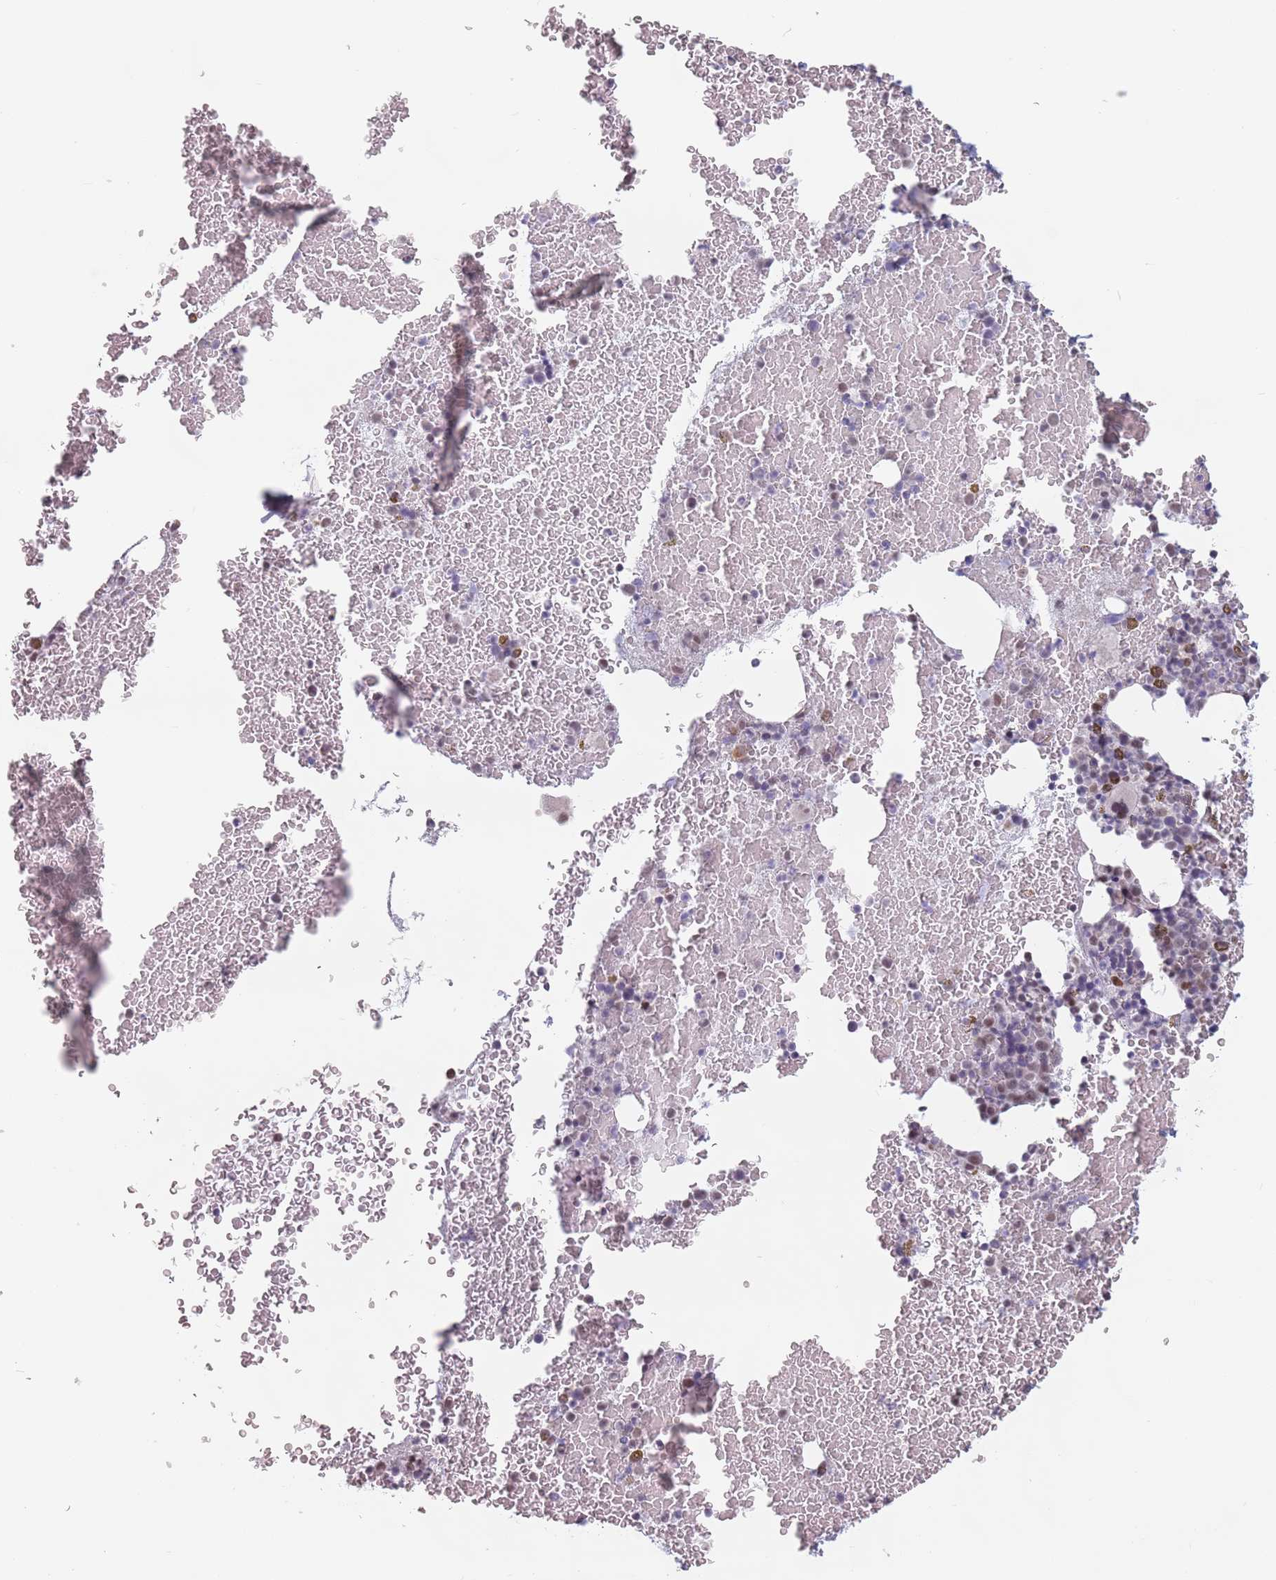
{"staining": {"intensity": "moderate", "quantity": "<25%", "location": "nuclear"}, "tissue": "bone marrow", "cell_type": "Hematopoietic cells", "image_type": "normal", "snomed": [{"axis": "morphology", "description": "Normal tissue, NOS"}, {"axis": "topography", "description": "Bone marrow"}], "caption": "This image demonstrates immunohistochemistry (IHC) staining of normal human bone marrow, with low moderate nuclear staining in about <25% of hematopoietic cells.", "gene": "PTCHD1", "patient": {"sex": "female", "age": 48}}